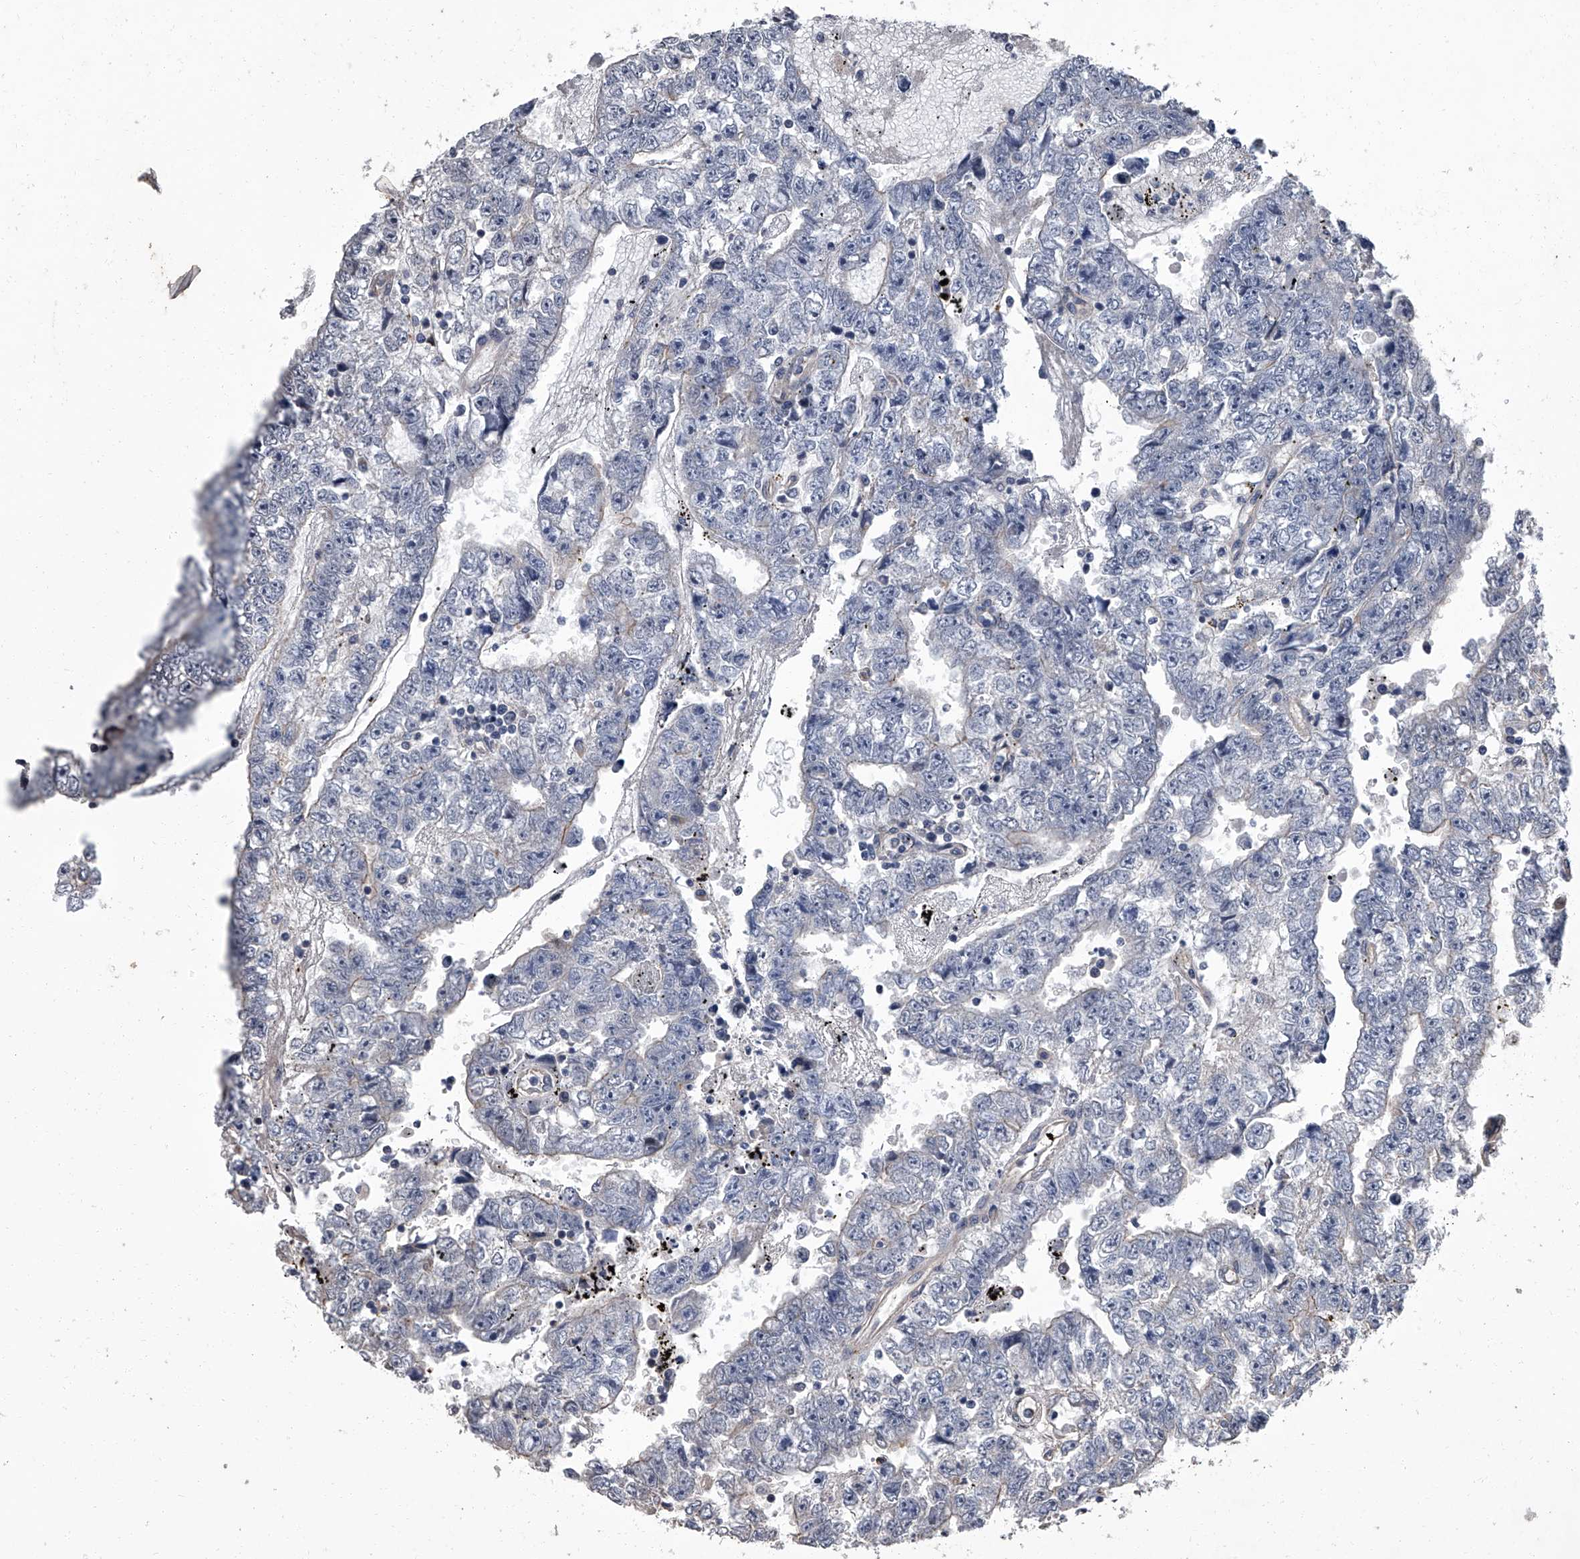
{"staining": {"intensity": "negative", "quantity": "none", "location": "none"}, "tissue": "testis cancer", "cell_type": "Tumor cells", "image_type": "cancer", "snomed": [{"axis": "morphology", "description": "Carcinoma, Embryonal, NOS"}, {"axis": "topography", "description": "Testis"}], "caption": "DAB immunohistochemical staining of human testis embryonal carcinoma exhibits no significant staining in tumor cells.", "gene": "SIRT4", "patient": {"sex": "male", "age": 25}}